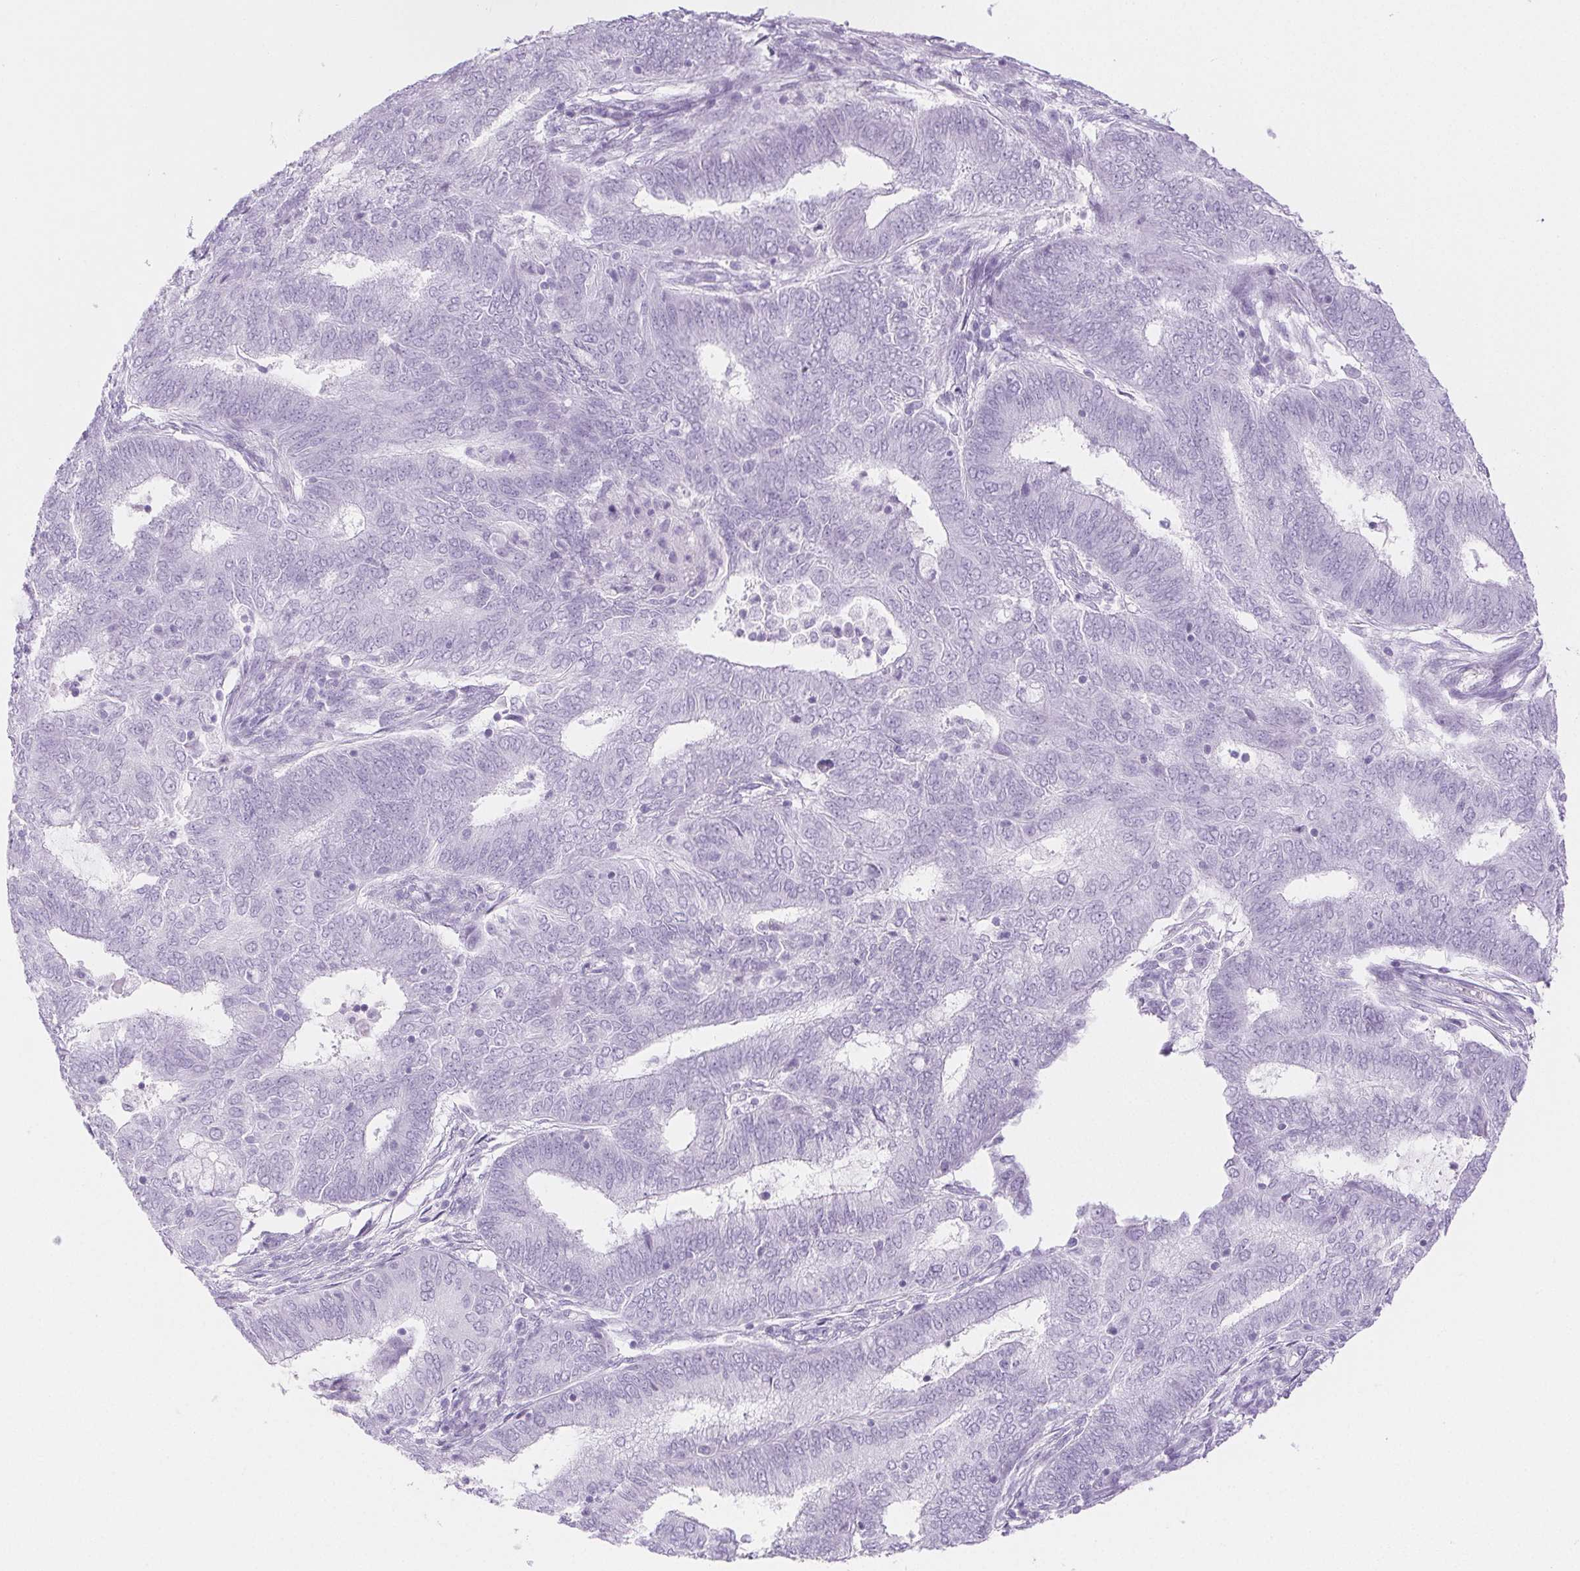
{"staining": {"intensity": "negative", "quantity": "none", "location": "none"}, "tissue": "endometrial cancer", "cell_type": "Tumor cells", "image_type": "cancer", "snomed": [{"axis": "morphology", "description": "Adenocarcinoma, NOS"}, {"axis": "topography", "description": "Endometrium"}], "caption": "IHC micrograph of human endometrial adenocarcinoma stained for a protein (brown), which displays no positivity in tumor cells. The staining was performed using DAB (3,3'-diaminobenzidine) to visualize the protein expression in brown, while the nuclei were stained in blue with hematoxylin (Magnification: 20x).", "gene": "SPRR3", "patient": {"sex": "female", "age": 62}}